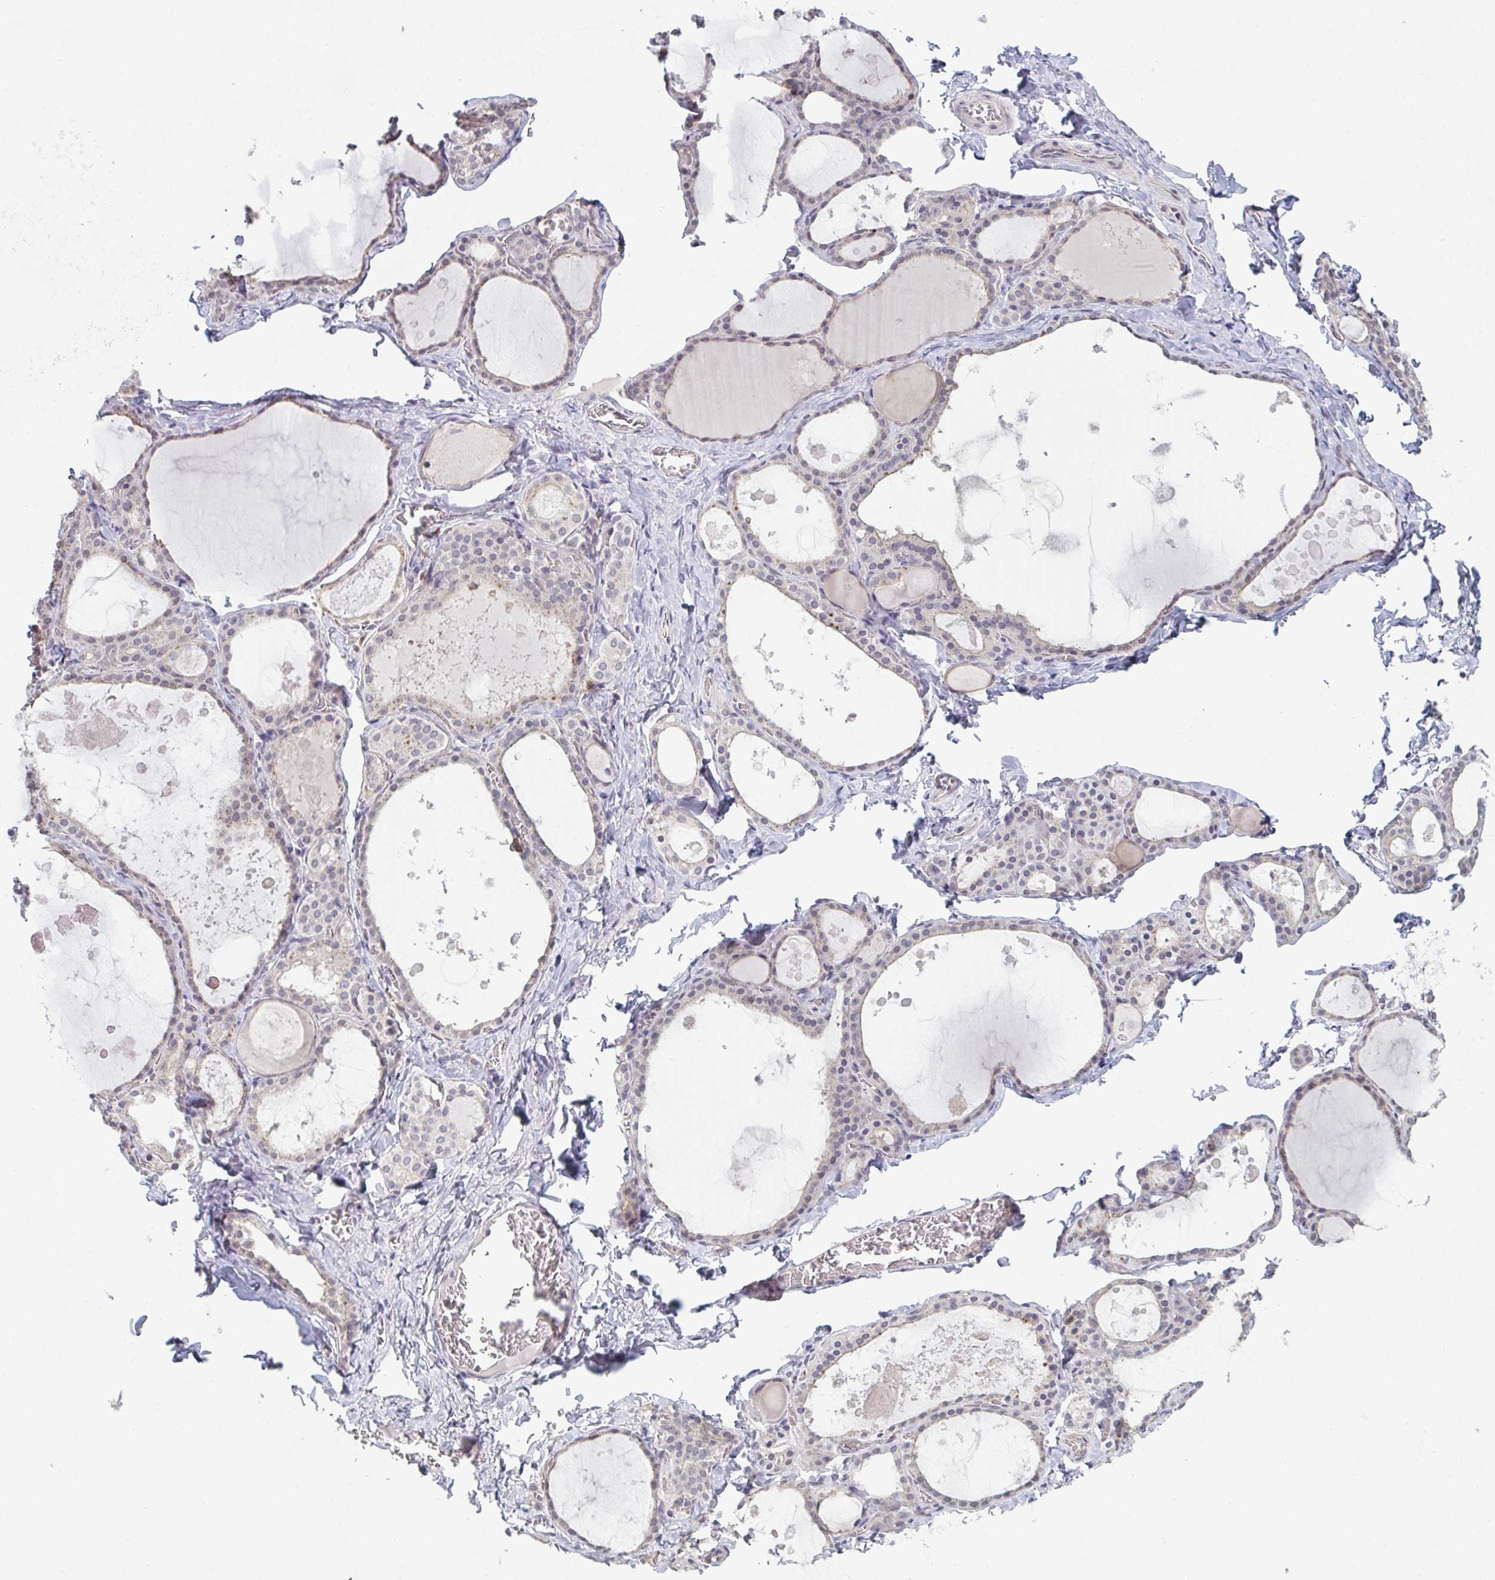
{"staining": {"intensity": "negative", "quantity": "none", "location": "none"}, "tissue": "thyroid gland", "cell_type": "Glandular cells", "image_type": "normal", "snomed": [{"axis": "morphology", "description": "Normal tissue, NOS"}, {"axis": "topography", "description": "Thyroid gland"}], "caption": "Protein analysis of unremarkable thyroid gland exhibits no significant staining in glandular cells. (DAB (3,3'-diaminobenzidine) immunohistochemistry with hematoxylin counter stain).", "gene": "ZNF214", "patient": {"sex": "male", "age": 56}}